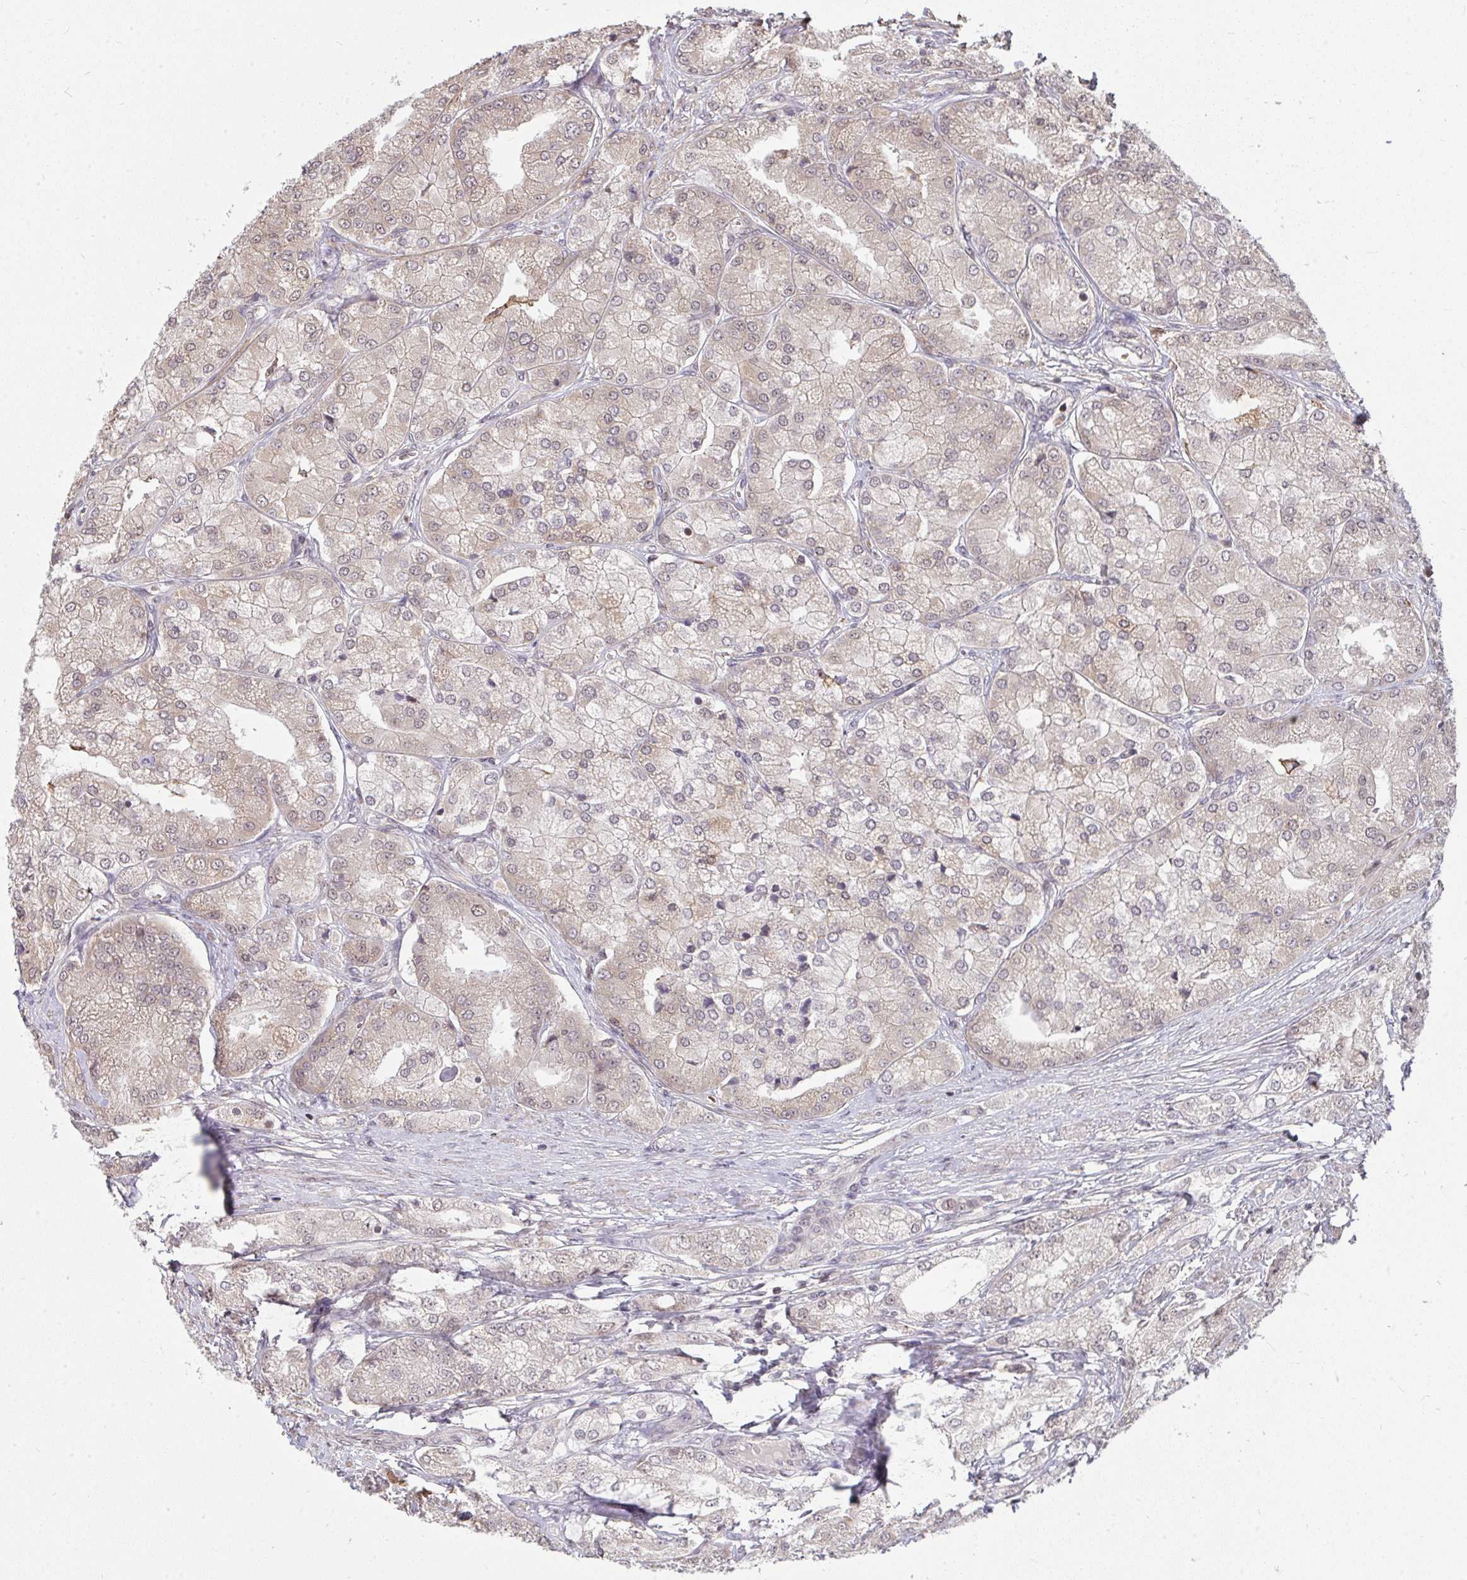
{"staining": {"intensity": "weak", "quantity": "25%-75%", "location": "cytoplasmic/membranous"}, "tissue": "prostate cancer", "cell_type": "Tumor cells", "image_type": "cancer", "snomed": [{"axis": "morphology", "description": "Adenocarcinoma, High grade"}, {"axis": "topography", "description": "Prostate"}], "caption": "Protein expression analysis of human prostate adenocarcinoma (high-grade) reveals weak cytoplasmic/membranous positivity in about 25%-75% of tumor cells.", "gene": "SAP30", "patient": {"sex": "male", "age": 61}}